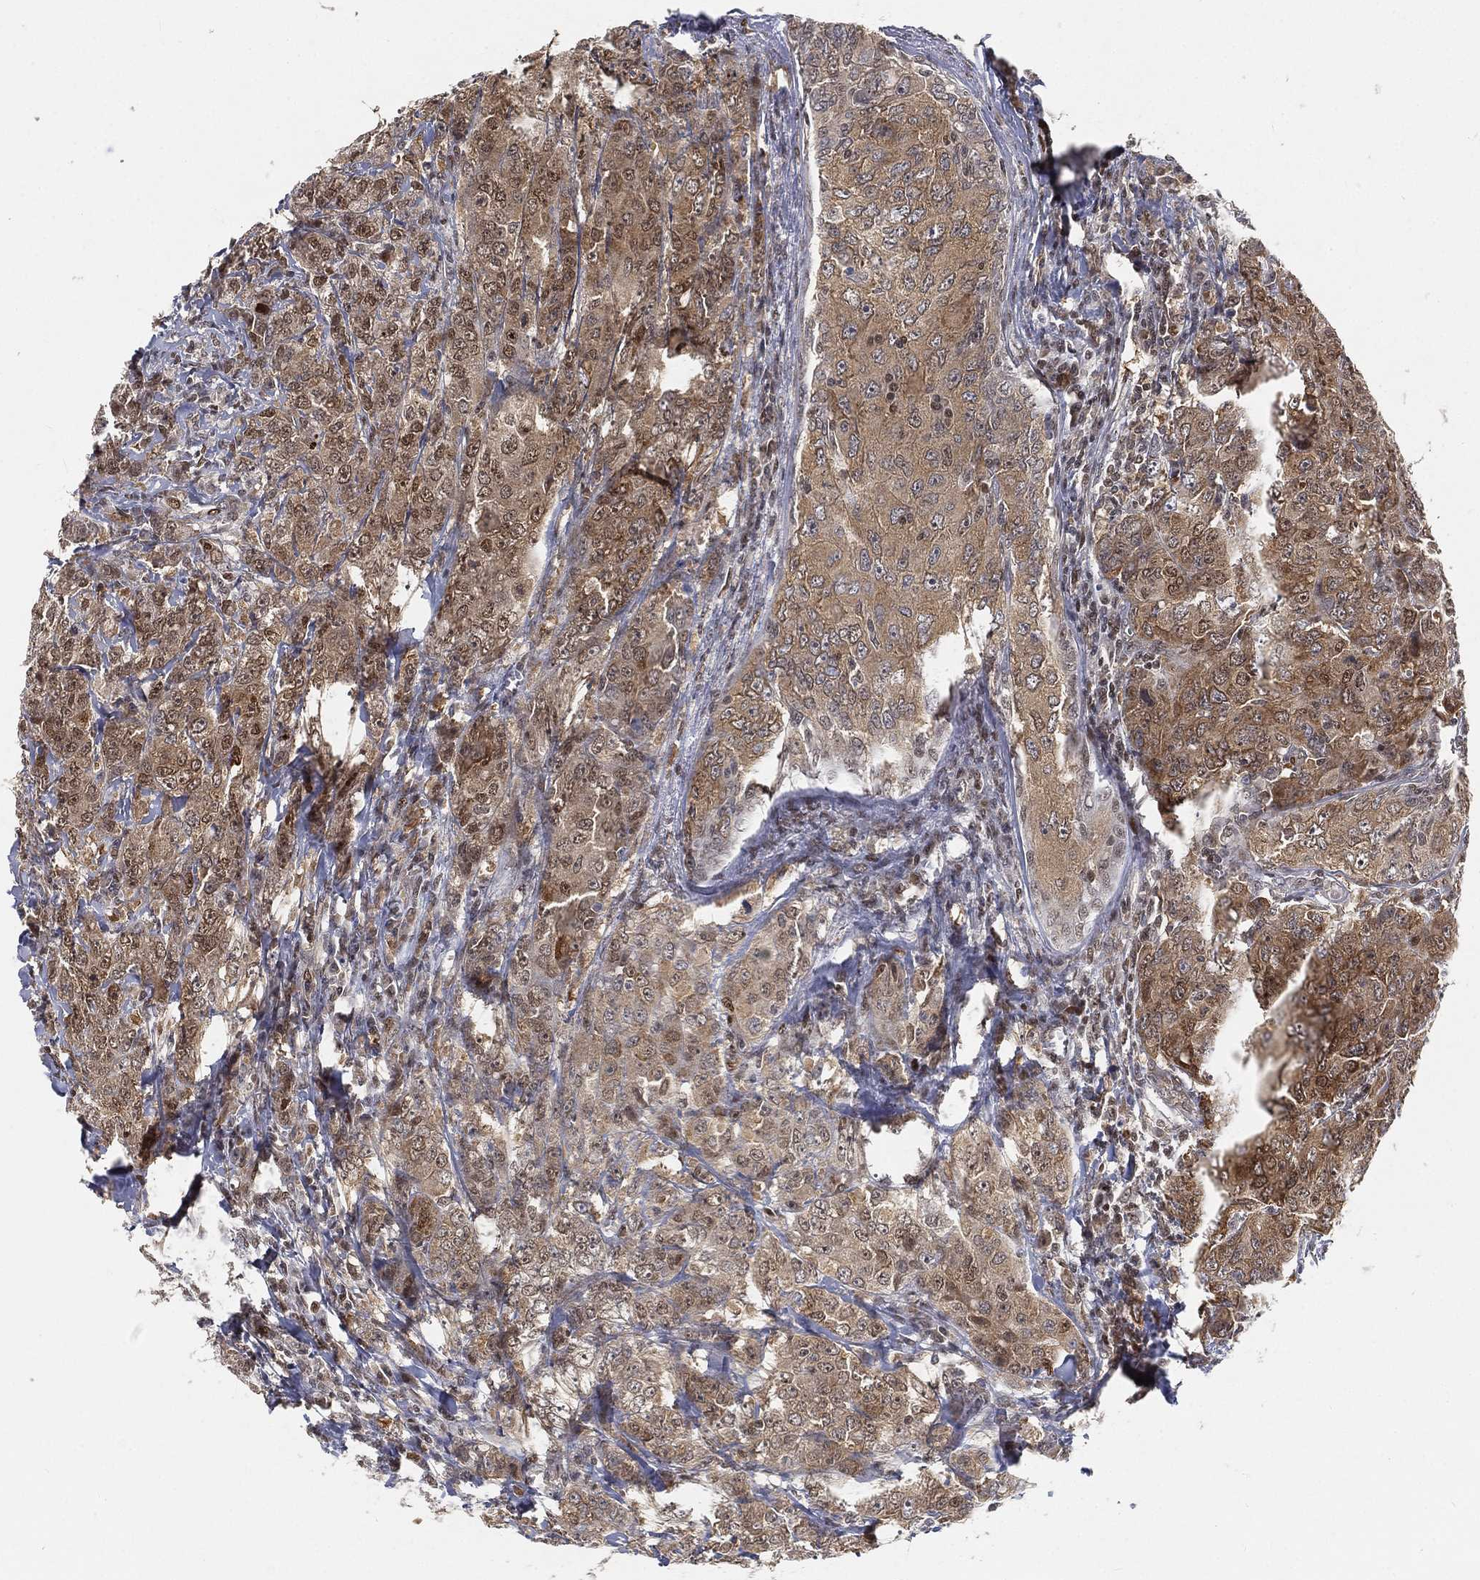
{"staining": {"intensity": "moderate", "quantity": "25%-75%", "location": "cytoplasmic/membranous"}, "tissue": "breast cancer", "cell_type": "Tumor cells", "image_type": "cancer", "snomed": [{"axis": "morphology", "description": "Duct carcinoma"}, {"axis": "topography", "description": "Breast"}], "caption": "Human breast invasive ductal carcinoma stained with a protein marker demonstrates moderate staining in tumor cells.", "gene": "CRTC3", "patient": {"sex": "female", "age": 43}}